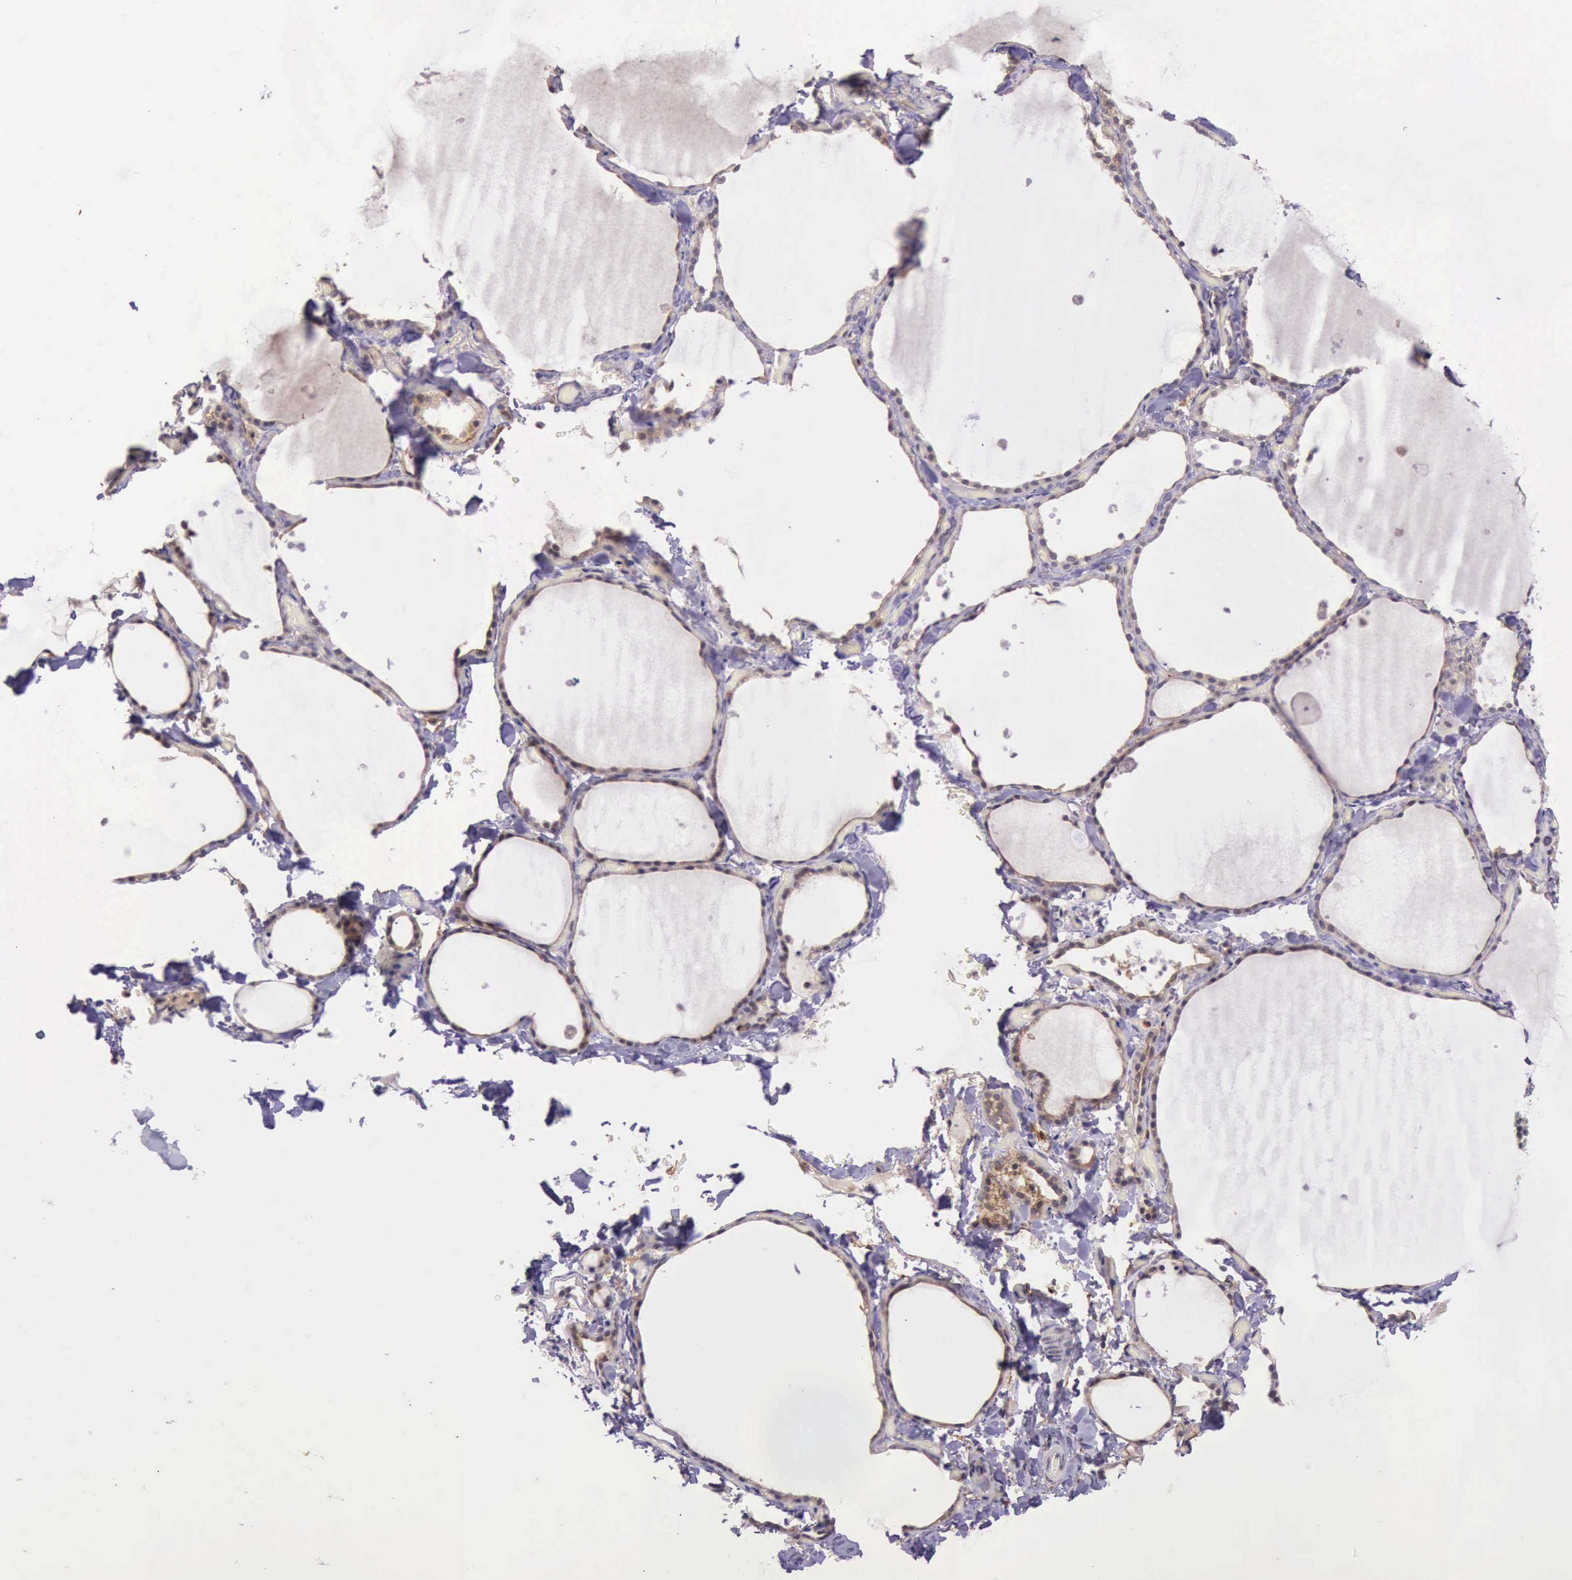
{"staining": {"intensity": "weak", "quantity": ">75%", "location": "cytoplasmic/membranous"}, "tissue": "thyroid gland", "cell_type": "Glandular cells", "image_type": "normal", "snomed": [{"axis": "morphology", "description": "Normal tissue, NOS"}, {"axis": "topography", "description": "Thyroid gland"}], "caption": "Immunohistochemical staining of unremarkable thyroid gland demonstrates weak cytoplasmic/membranous protein staining in about >75% of glandular cells. The protein is shown in brown color, while the nuclei are stained blue.", "gene": "PRICKLE3", "patient": {"sex": "male", "age": 34}}